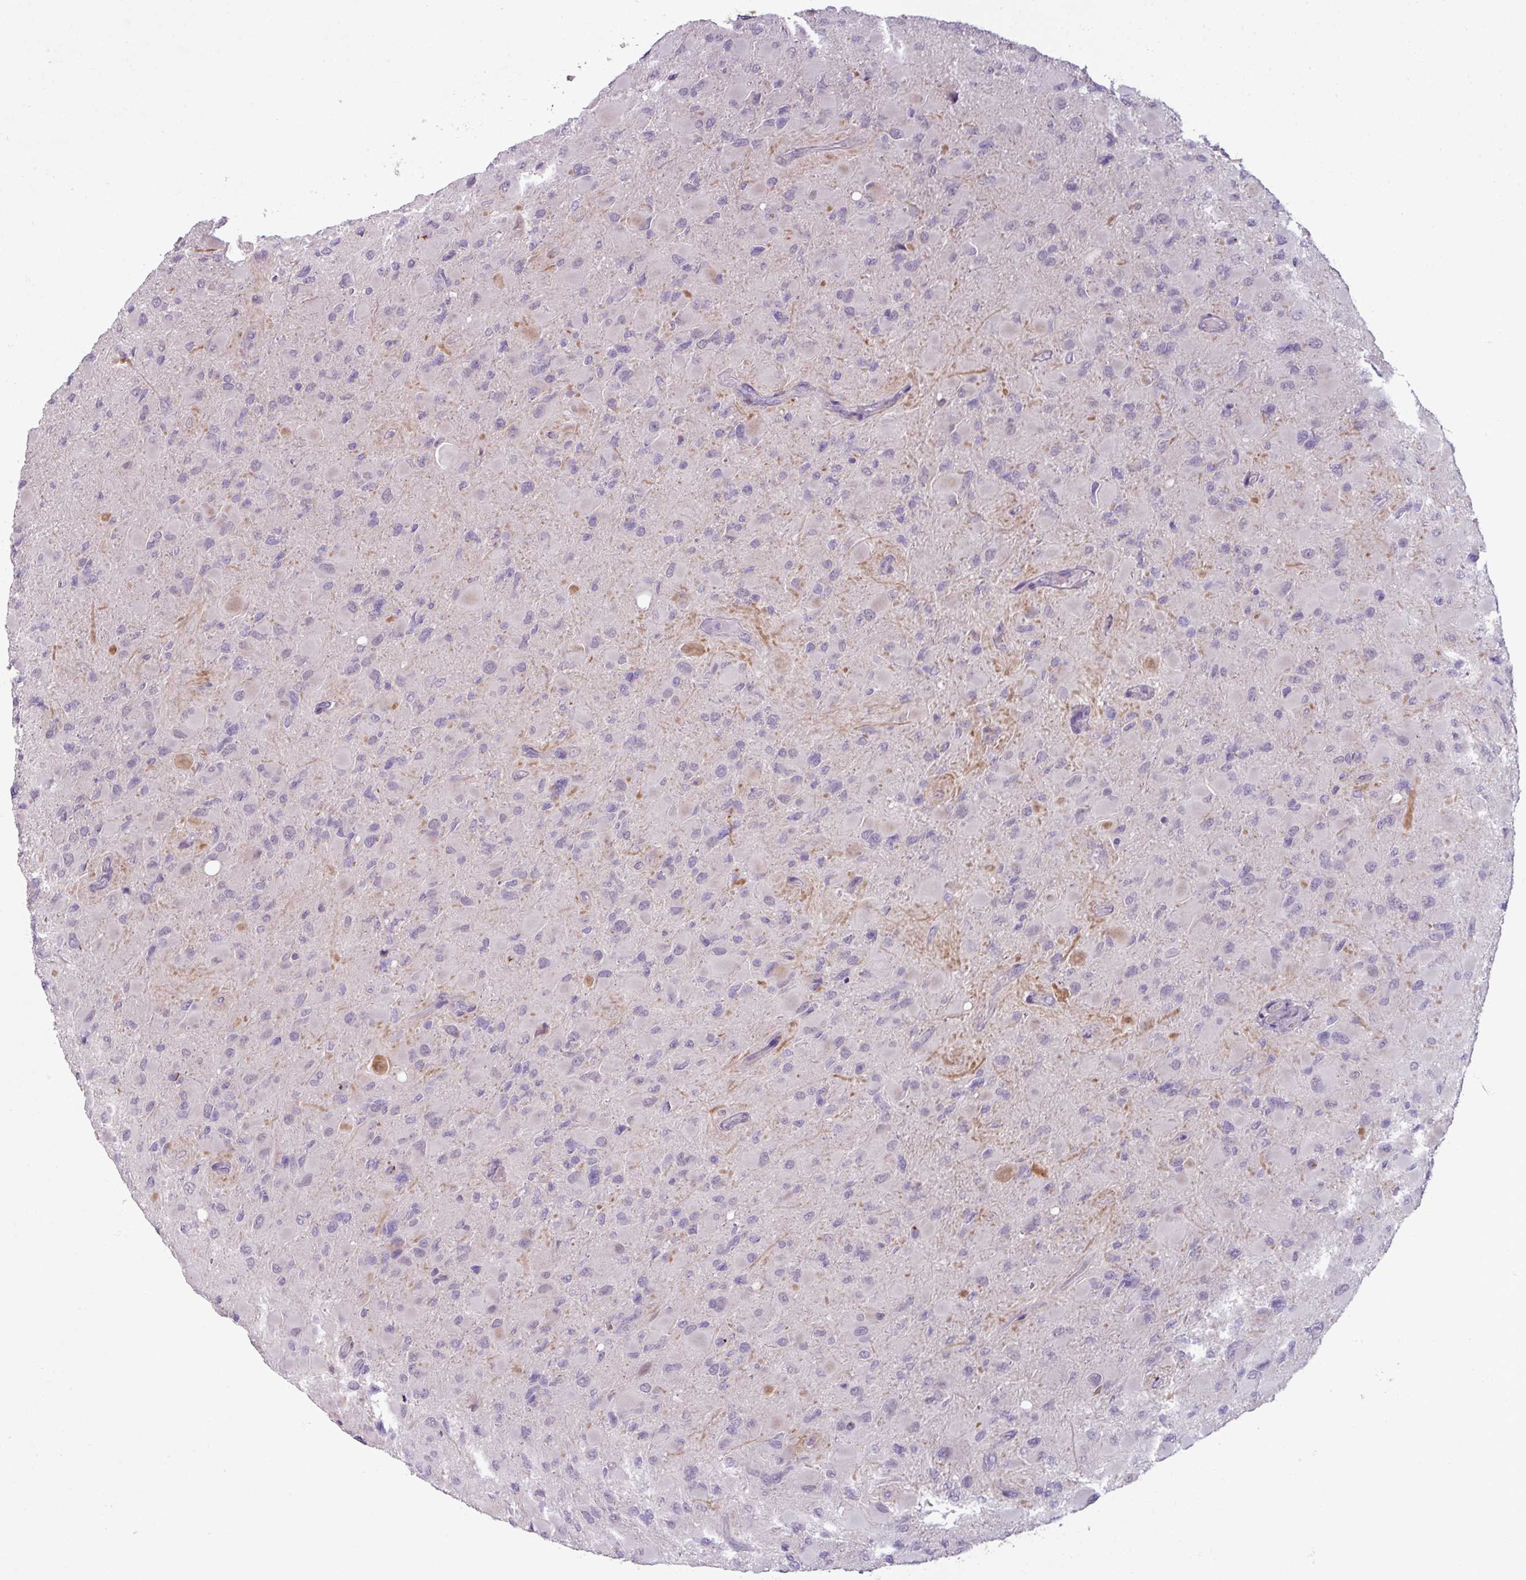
{"staining": {"intensity": "negative", "quantity": "none", "location": "none"}, "tissue": "glioma", "cell_type": "Tumor cells", "image_type": "cancer", "snomed": [{"axis": "morphology", "description": "Glioma, malignant, High grade"}, {"axis": "topography", "description": "Cerebral cortex"}], "caption": "There is no significant positivity in tumor cells of high-grade glioma (malignant).", "gene": "UVSSA", "patient": {"sex": "female", "age": 36}}